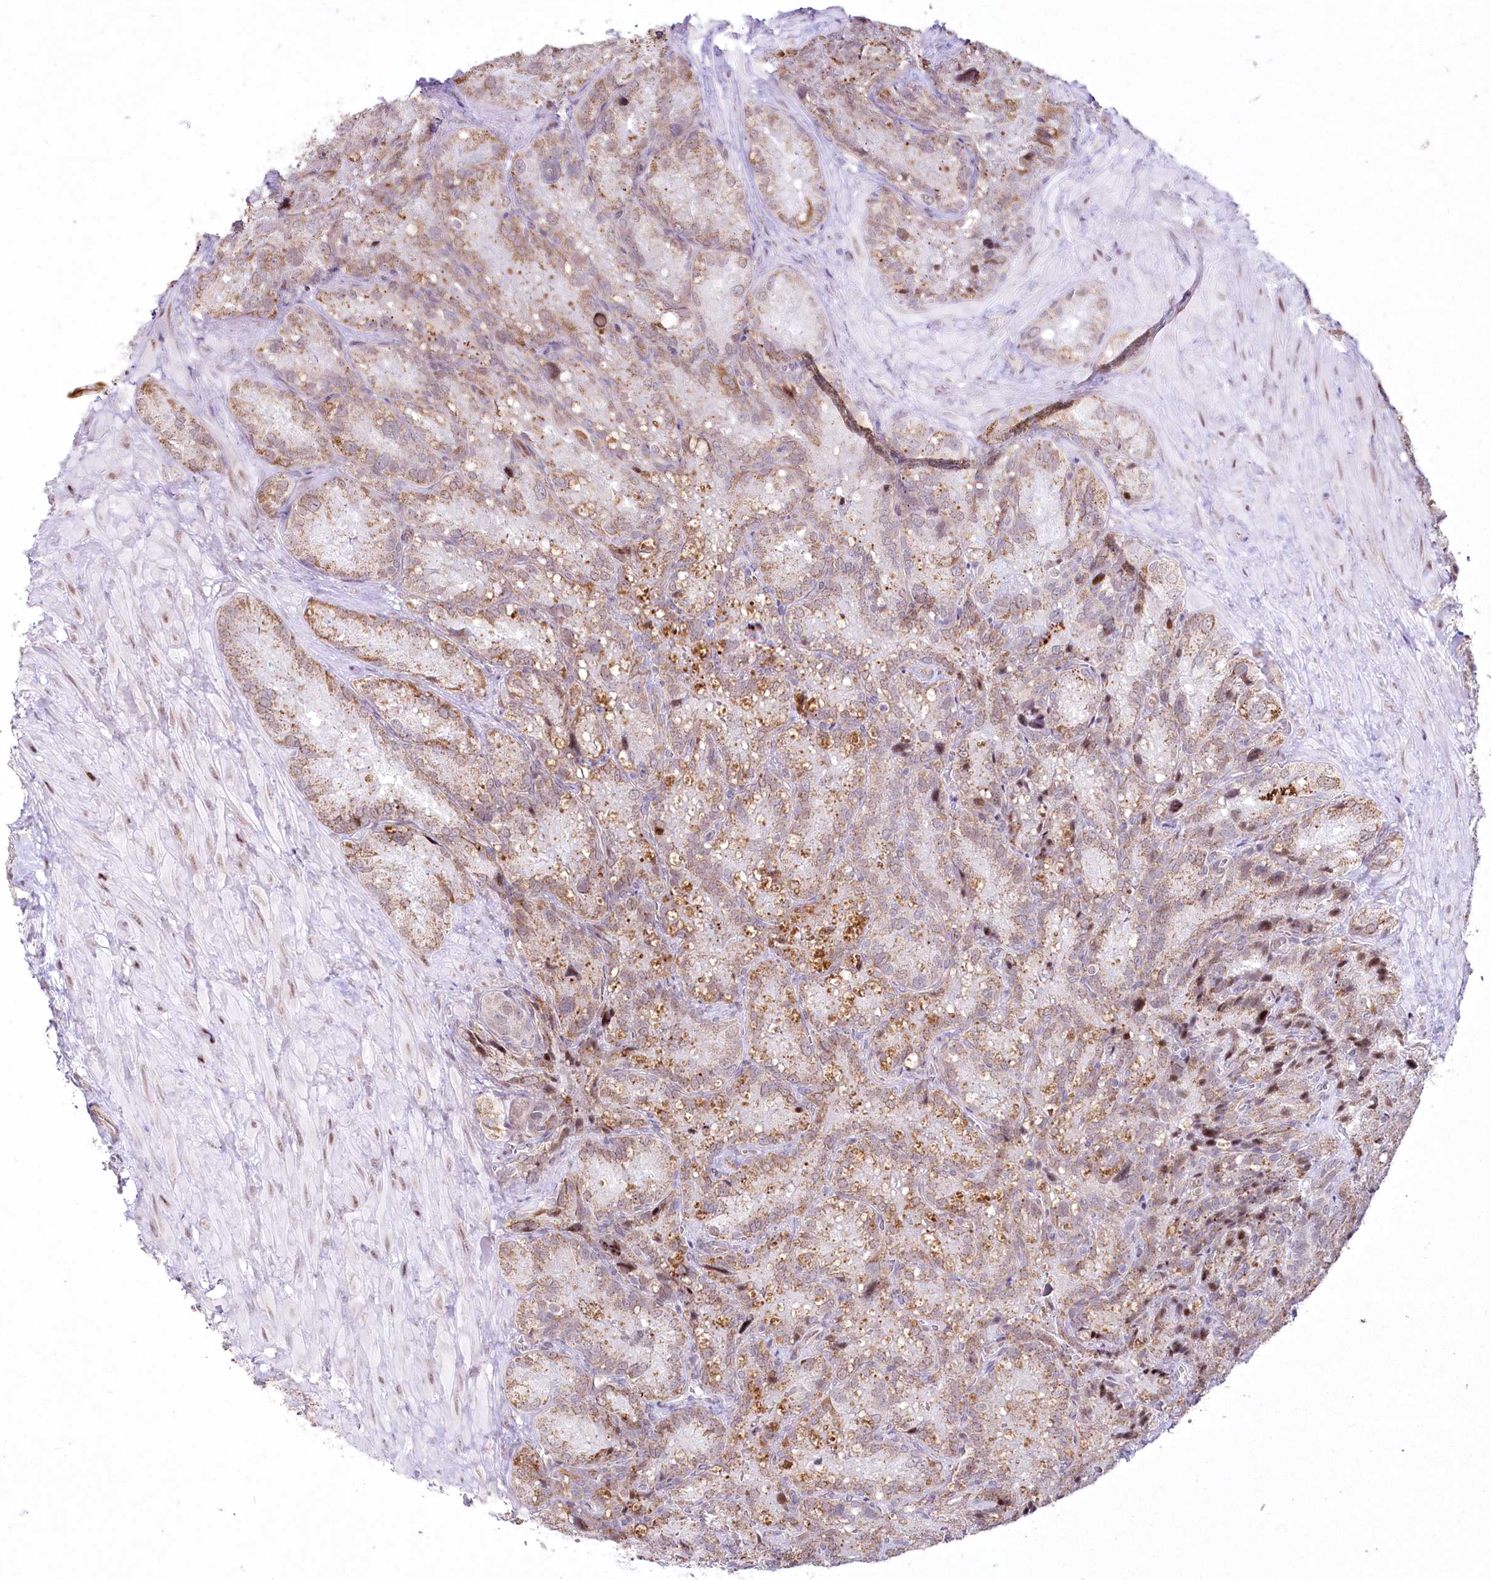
{"staining": {"intensity": "moderate", "quantity": "<25%", "location": "cytoplasmic/membranous"}, "tissue": "seminal vesicle", "cell_type": "Glandular cells", "image_type": "normal", "snomed": [{"axis": "morphology", "description": "Normal tissue, NOS"}, {"axis": "topography", "description": "Seminal veicle"}], "caption": "Immunohistochemical staining of normal human seminal vesicle demonstrates moderate cytoplasmic/membranous protein positivity in about <25% of glandular cells.", "gene": "YBX3", "patient": {"sex": "male", "age": 62}}